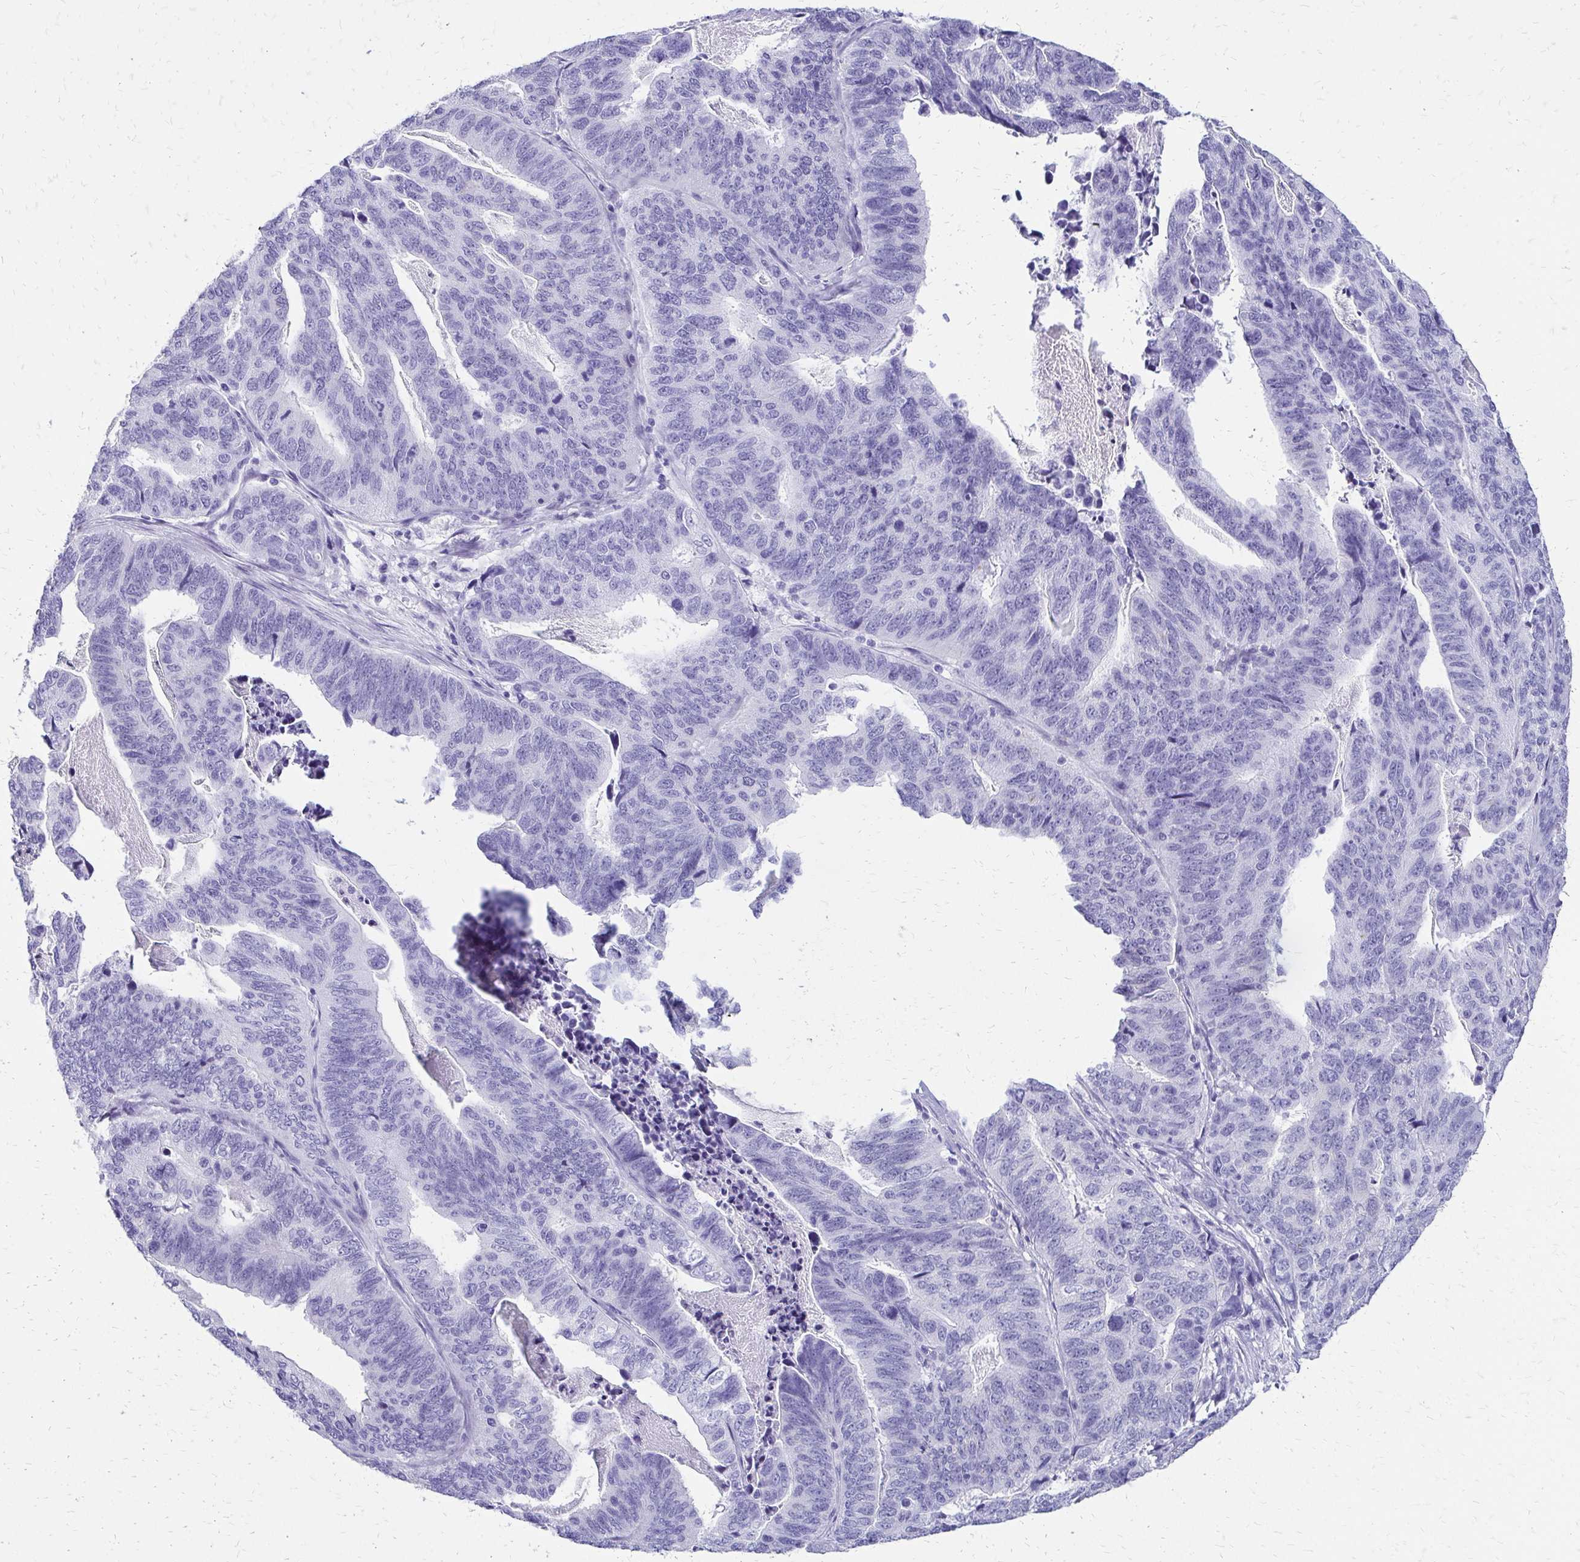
{"staining": {"intensity": "negative", "quantity": "none", "location": "none"}, "tissue": "stomach cancer", "cell_type": "Tumor cells", "image_type": "cancer", "snomed": [{"axis": "morphology", "description": "Adenocarcinoma, NOS"}, {"axis": "topography", "description": "Stomach, upper"}], "caption": "This is an immunohistochemistry histopathology image of human stomach cancer (adenocarcinoma). There is no staining in tumor cells.", "gene": "SLC32A1", "patient": {"sex": "female", "age": 67}}